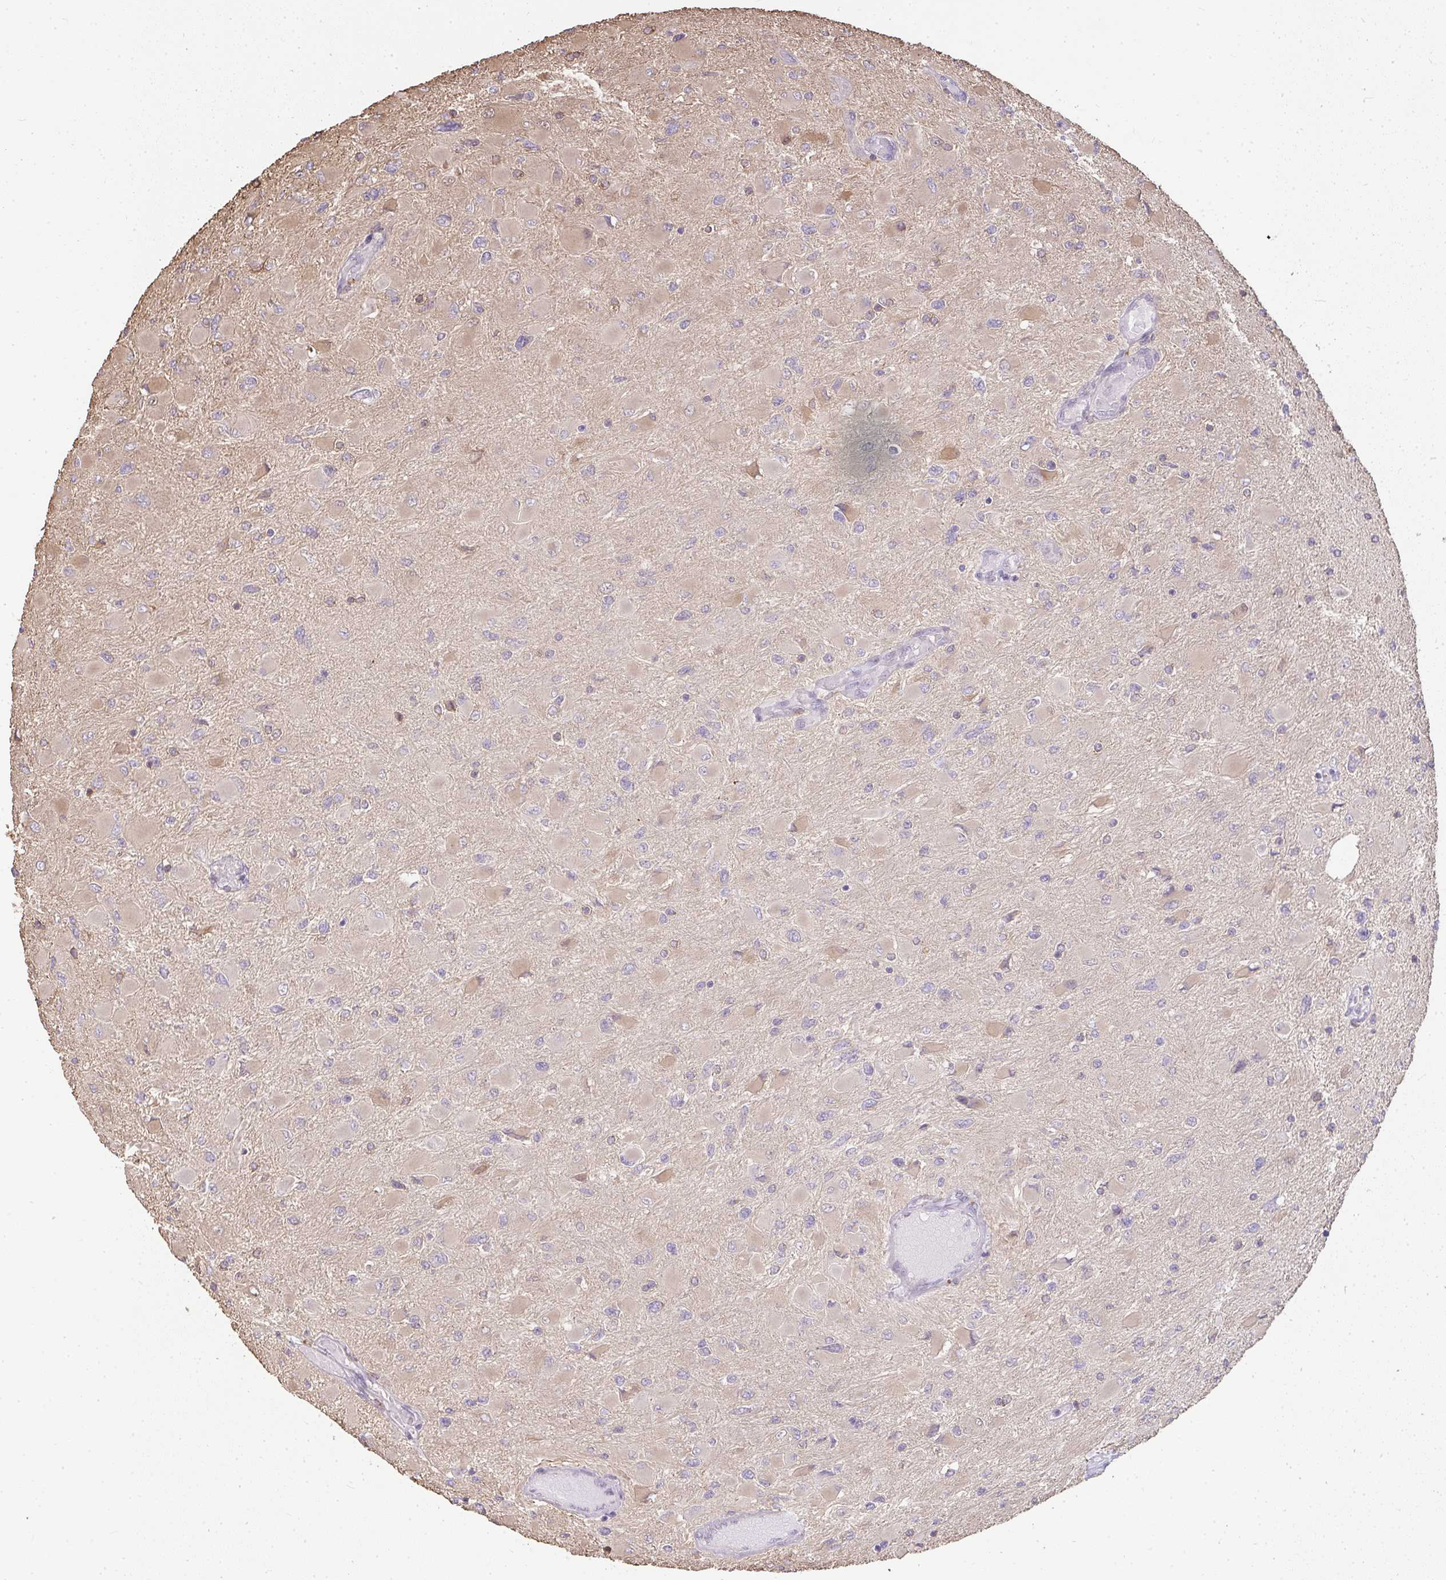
{"staining": {"intensity": "weak", "quantity": "<25%", "location": "cytoplasmic/membranous"}, "tissue": "glioma", "cell_type": "Tumor cells", "image_type": "cancer", "snomed": [{"axis": "morphology", "description": "Glioma, malignant, High grade"}, {"axis": "topography", "description": "Cerebral cortex"}], "caption": "Immunohistochemical staining of human glioma displays no significant expression in tumor cells.", "gene": "BRINP3", "patient": {"sex": "female", "age": 36}}